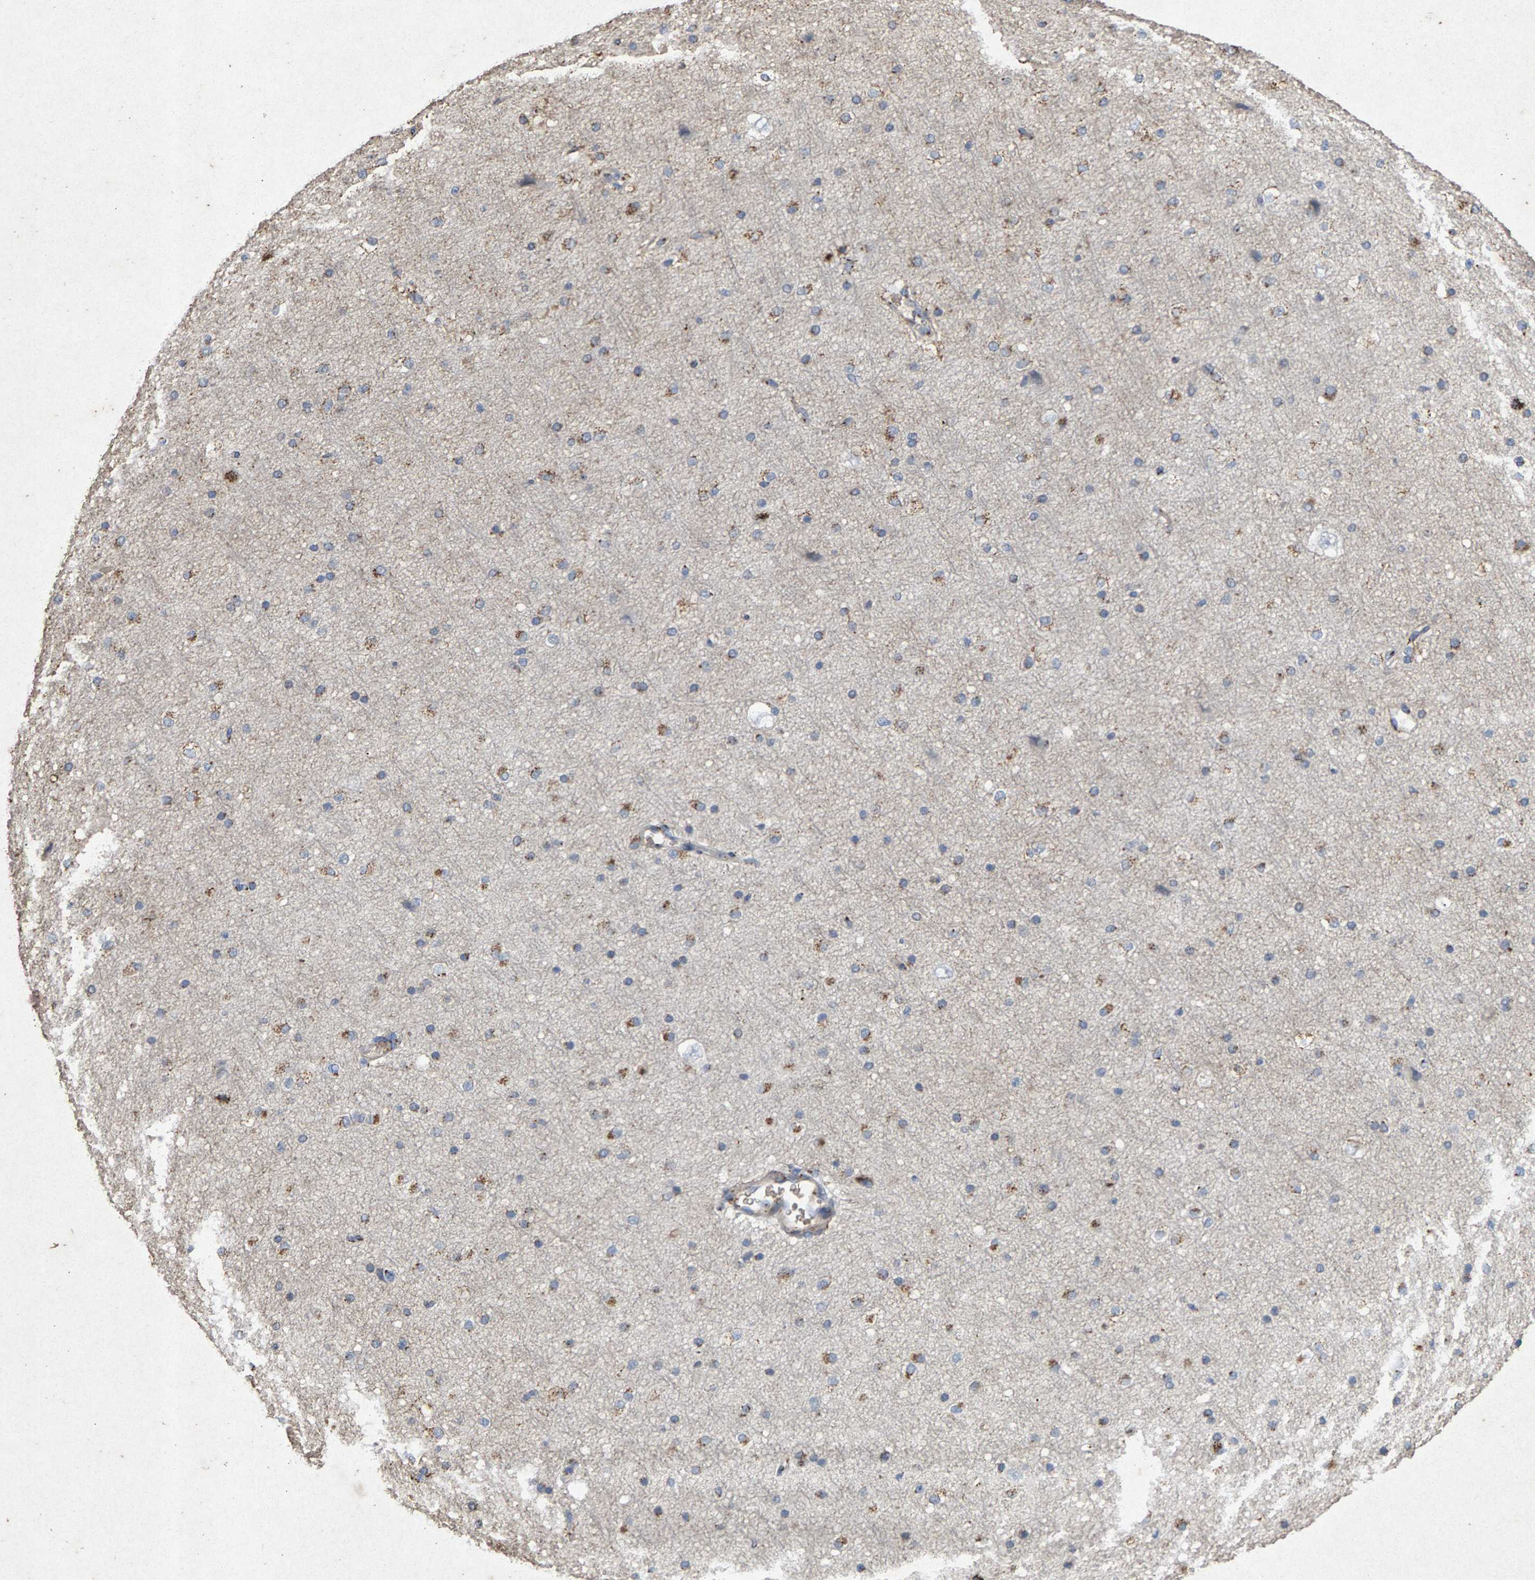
{"staining": {"intensity": "negative", "quantity": "none", "location": "none"}, "tissue": "cerebral cortex", "cell_type": "Endothelial cells", "image_type": "normal", "snomed": [{"axis": "morphology", "description": "Normal tissue, NOS"}, {"axis": "morphology", "description": "Developmental malformation"}, {"axis": "topography", "description": "Cerebral cortex"}], "caption": "Immunohistochemistry micrograph of unremarkable human cerebral cortex stained for a protein (brown), which reveals no expression in endothelial cells.", "gene": "MAN2A1", "patient": {"sex": "female", "age": 30}}